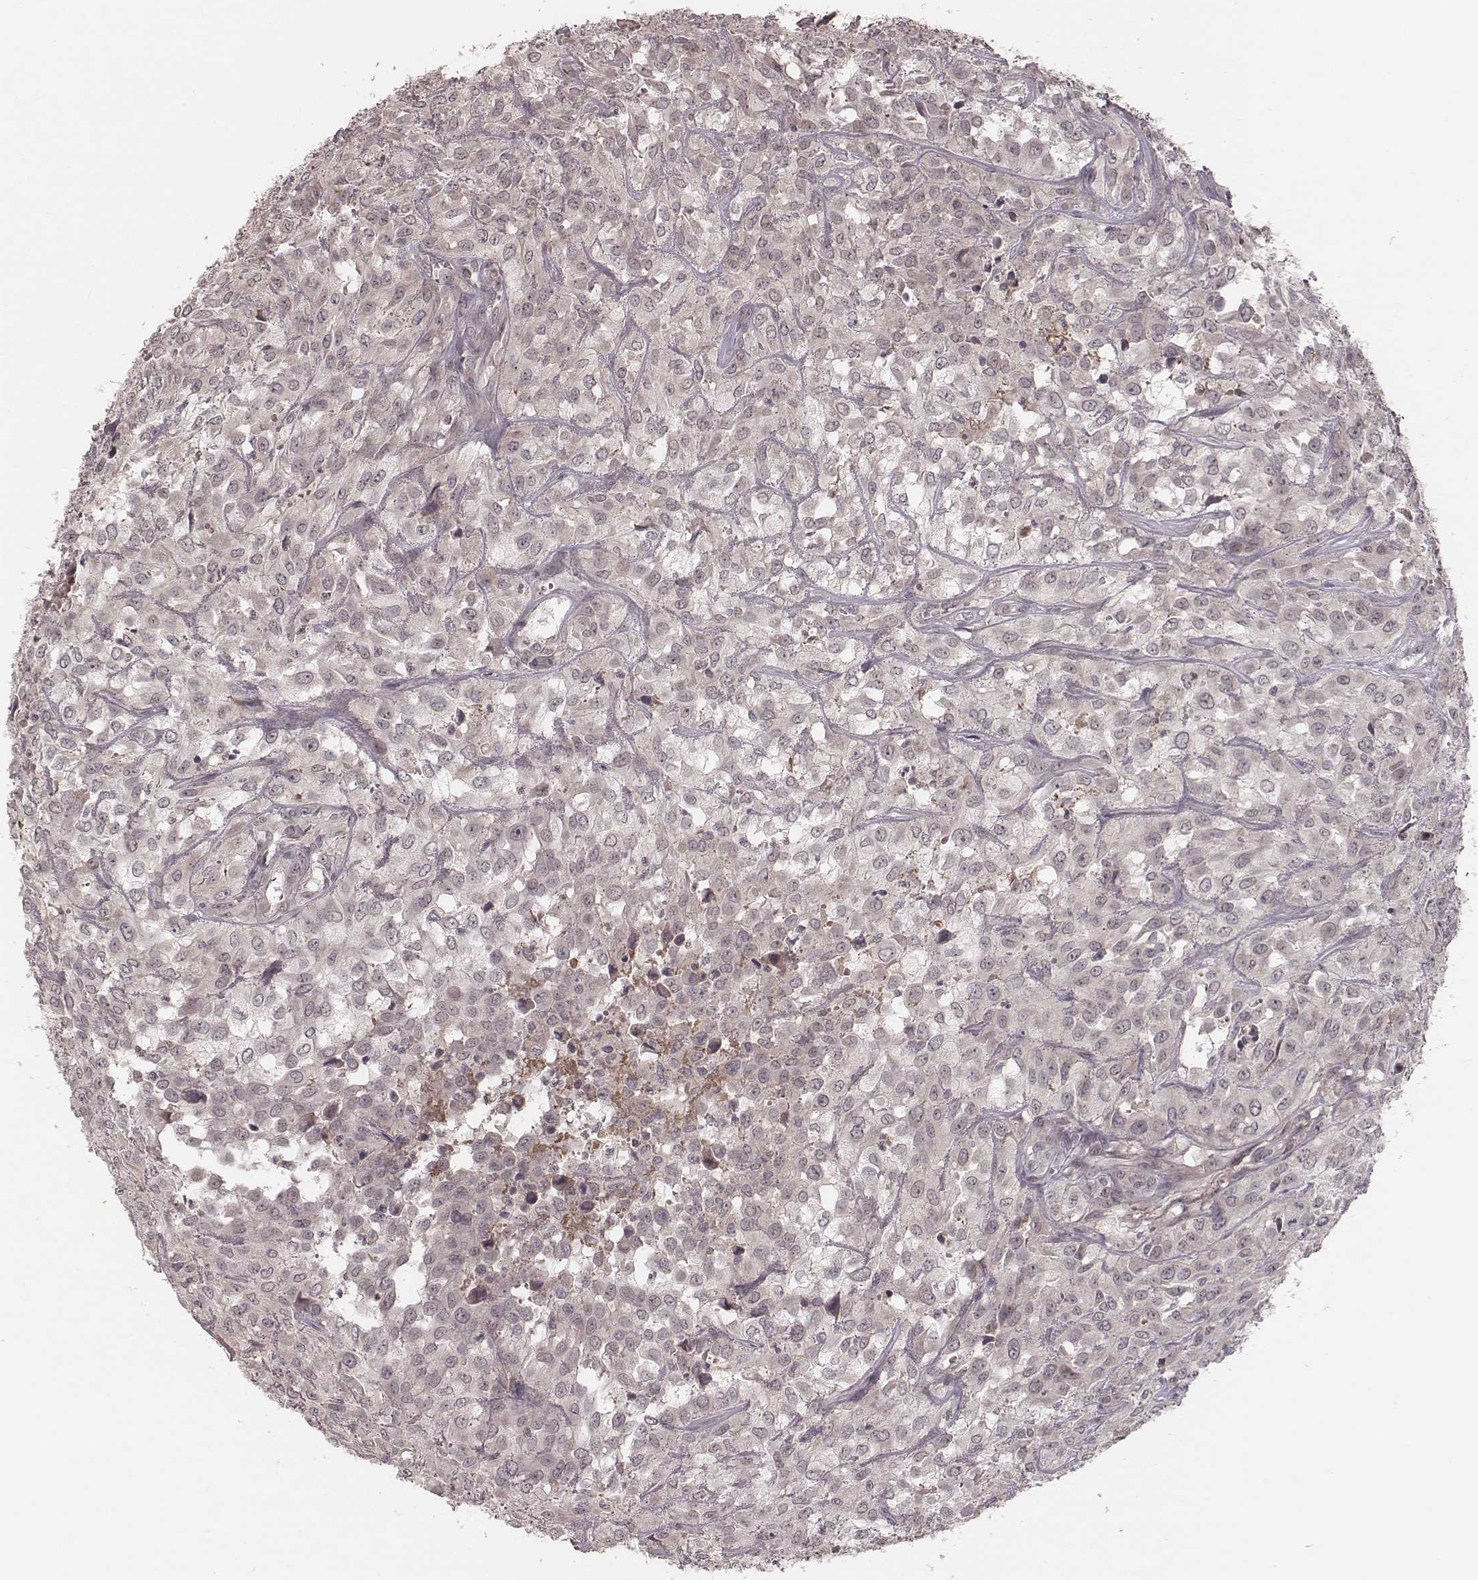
{"staining": {"intensity": "negative", "quantity": "none", "location": "none"}, "tissue": "urothelial cancer", "cell_type": "Tumor cells", "image_type": "cancer", "snomed": [{"axis": "morphology", "description": "Urothelial carcinoma, High grade"}, {"axis": "topography", "description": "Urinary bladder"}], "caption": "The image reveals no staining of tumor cells in urothelial carcinoma (high-grade).", "gene": "IL5", "patient": {"sex": "male", "age": 67}}